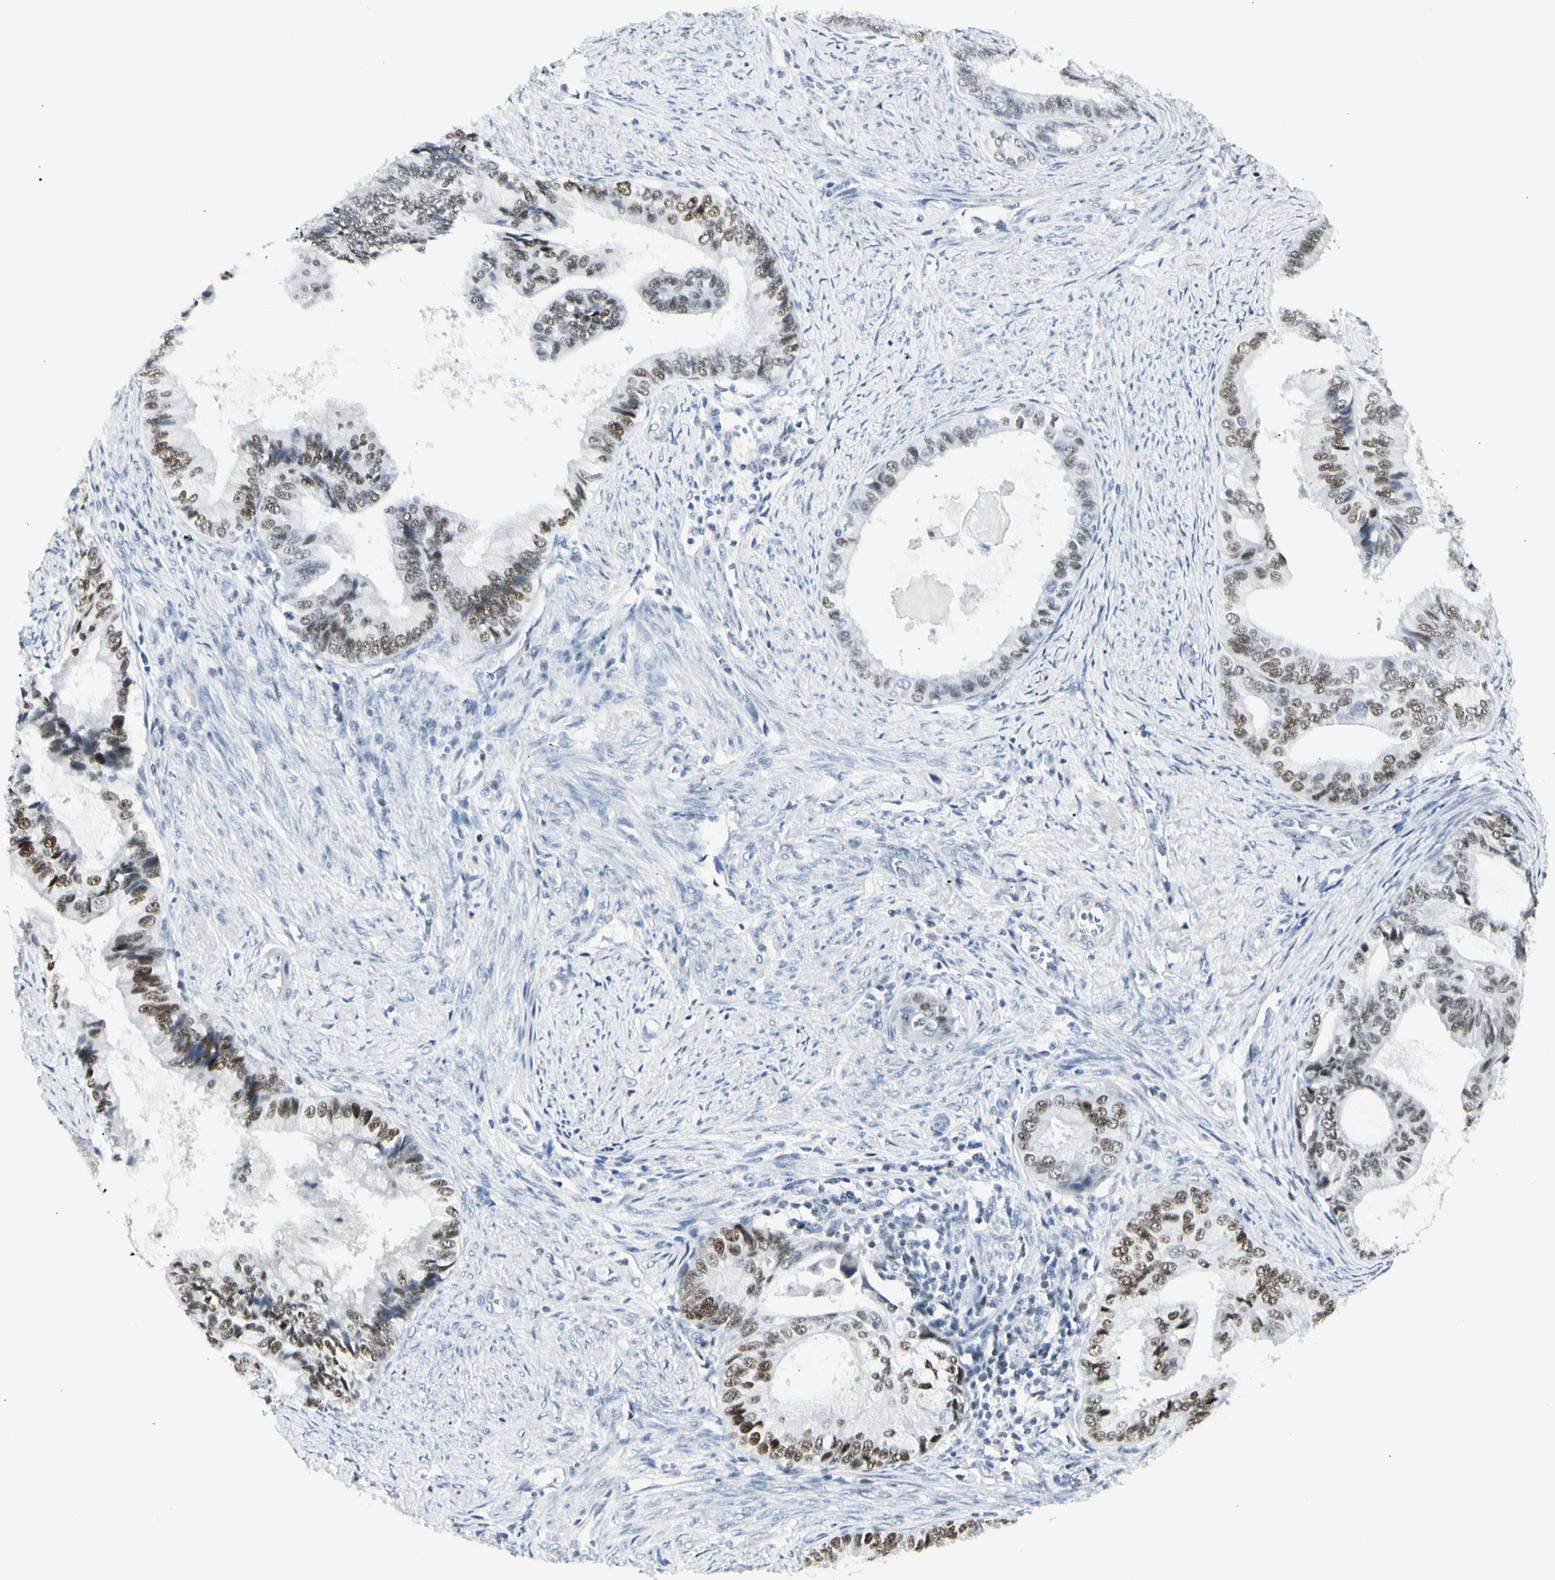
{"staining": {"intensity": "strong", "quantity": ">75%", "location": "nuclear"}, "tissue": "endometrial cancer", "cell_type": "Tumor cells", "image_type": "cancer", "snomed": [{"axis": "morphology", "description": "Adenocarcinoma, NOS"}, {"axis": "topography", "description": "Endometrium"}], "caption": "A high-resolution histopathology image shows immunohistochemistry staining of adenocarcinoma (endometrial), which displays strong nuclear expression in about >75% of tumor cells.", "gene": "ZBTB7B", "patient": {"sex": "female", "age": 86}}